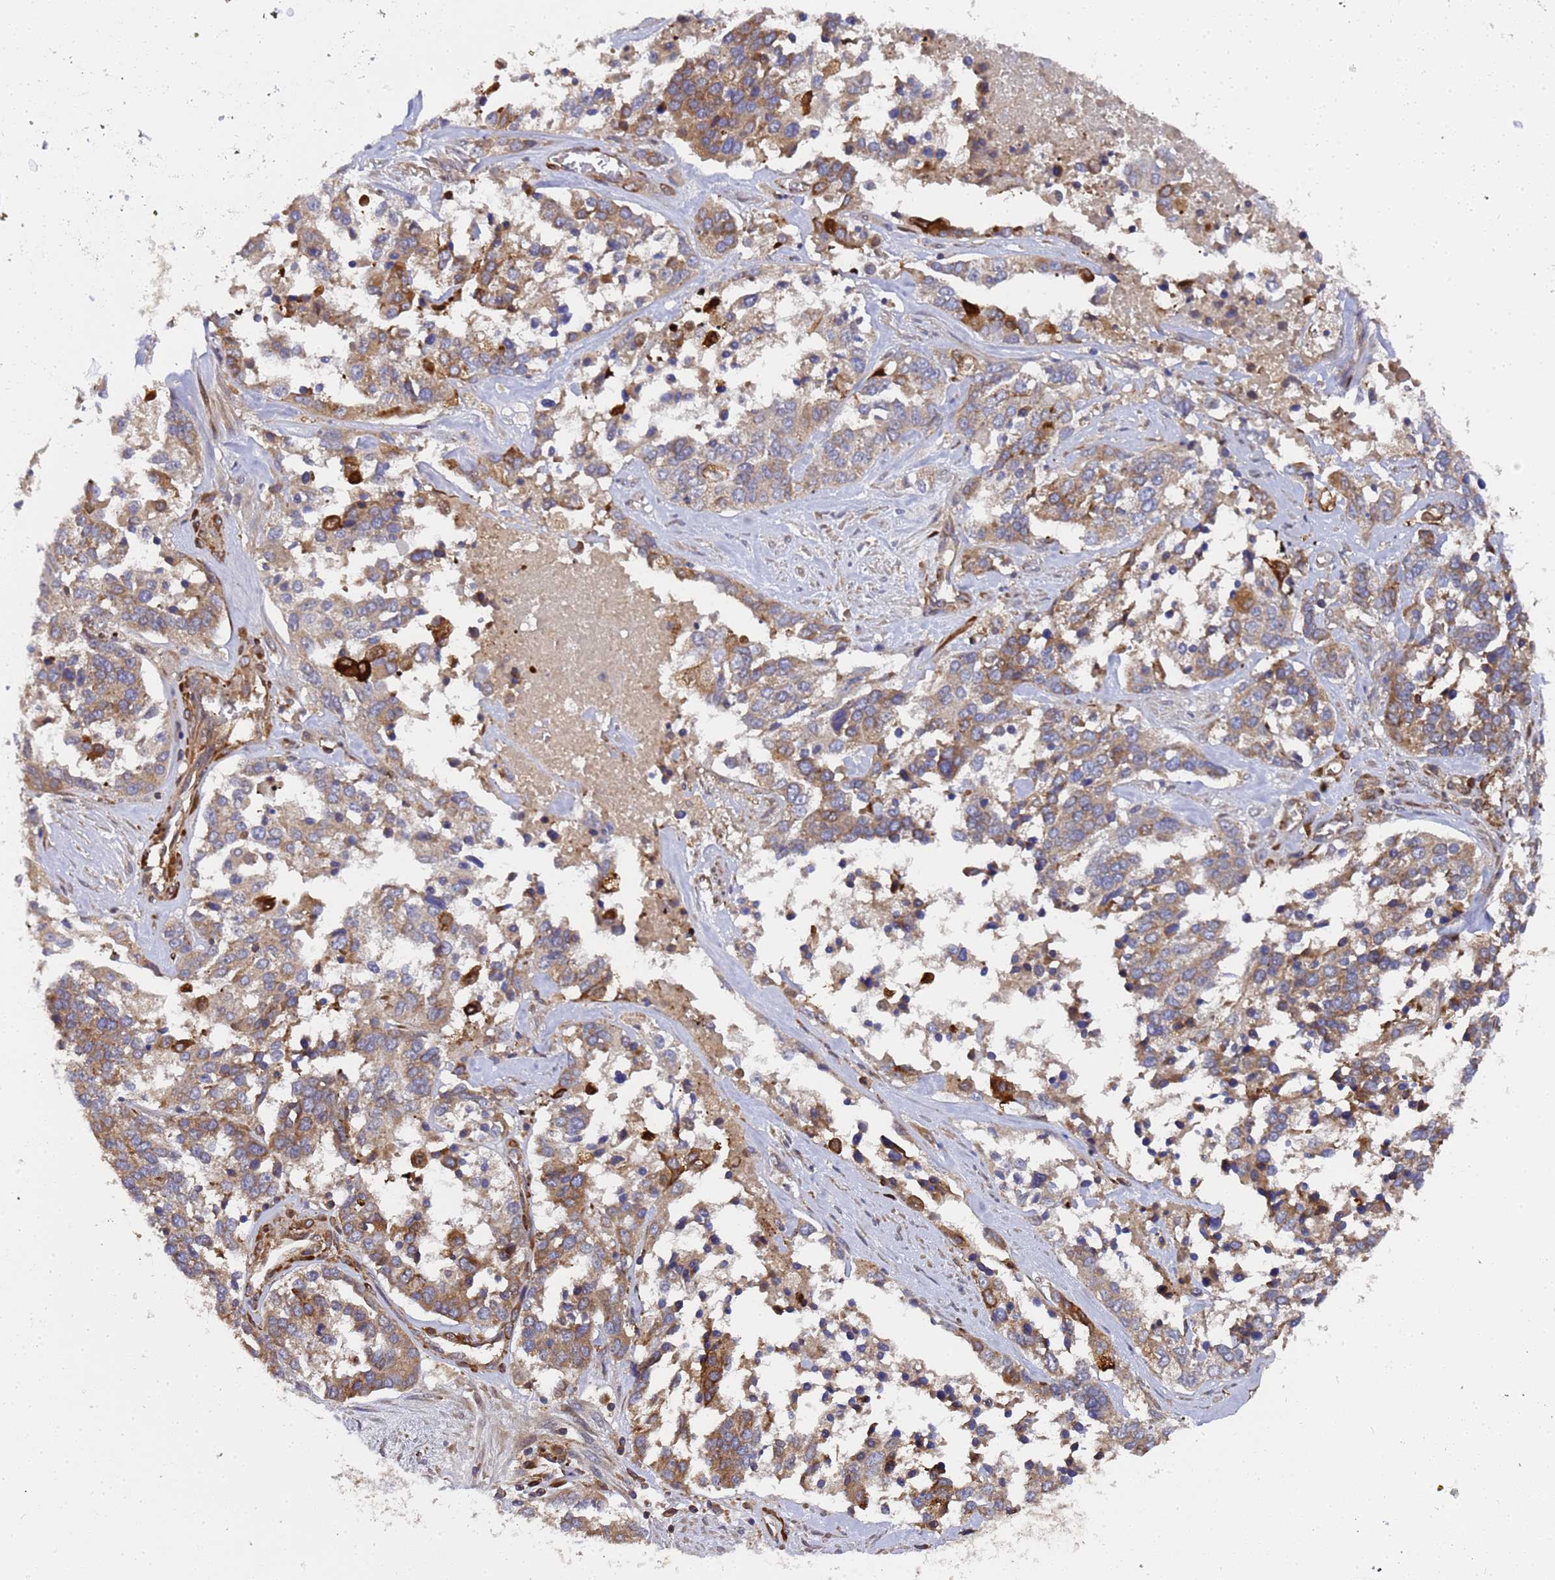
{"staining": {"intensity": "moderate", "quantity": ">75%", "location": "cytoplasmic/membranous"}, "tissue": "ovarian cancer", "cell_type": "Tumor cells", "image_type": "cancer", "snomed": [{"axis": "morphology", "description": "Cystadenocarcinoma, serous, NOS"}, {"axis": "topography", "description": "Ovary"}], "caption": "Tumor cells exhibit medium levels of moderate cytoplasmic/membranous positivity in about >75% of cells in human ovarian cancer (serous cystadenocarcinoma). (DAB (3,3'-diaminobenzidine) = brown stain, brightfield microscopy at high magnification).", "gene": "MOCS1", "patient": {"sex": "female", "age": 44}}